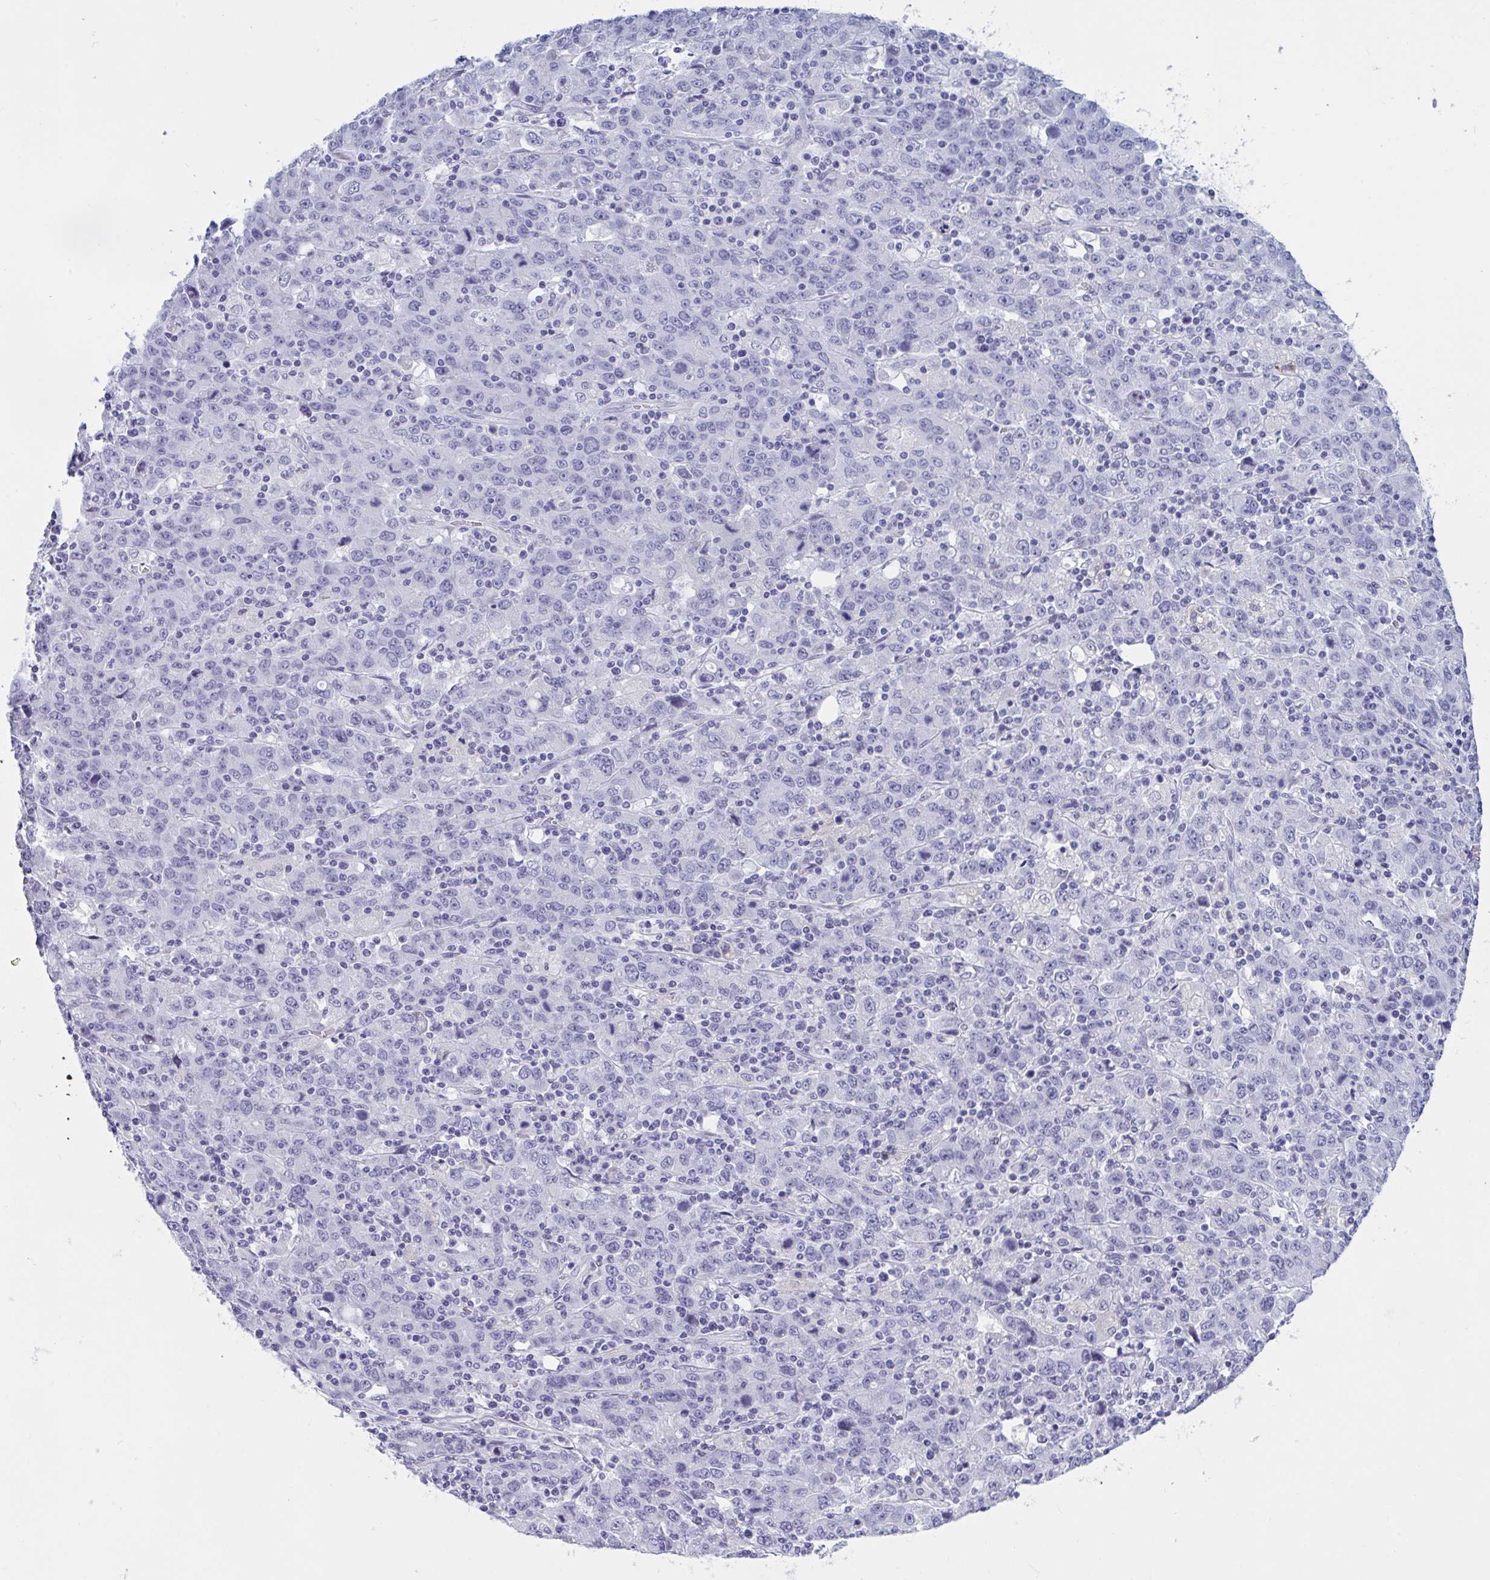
{"staining": {"intensity": "negative", "quantity": "none", "location": "none"}, "tissue": "stomach cancer", "cell_type": "Tumor cells", "image_type": "cancer", "snomed": [{"axis": "morphology", "description": "Adenocarcinoma, NOS"}, {"axis": "topography", "description": "Stomach, upper"}], "caption": "A photomicrograph of stomach cancer (adenocarcinoma) stained for a protein shows no brown staining in tumor cells.", "gene": "OXLD1", "patient": {"sex": "male", "age": 69}}